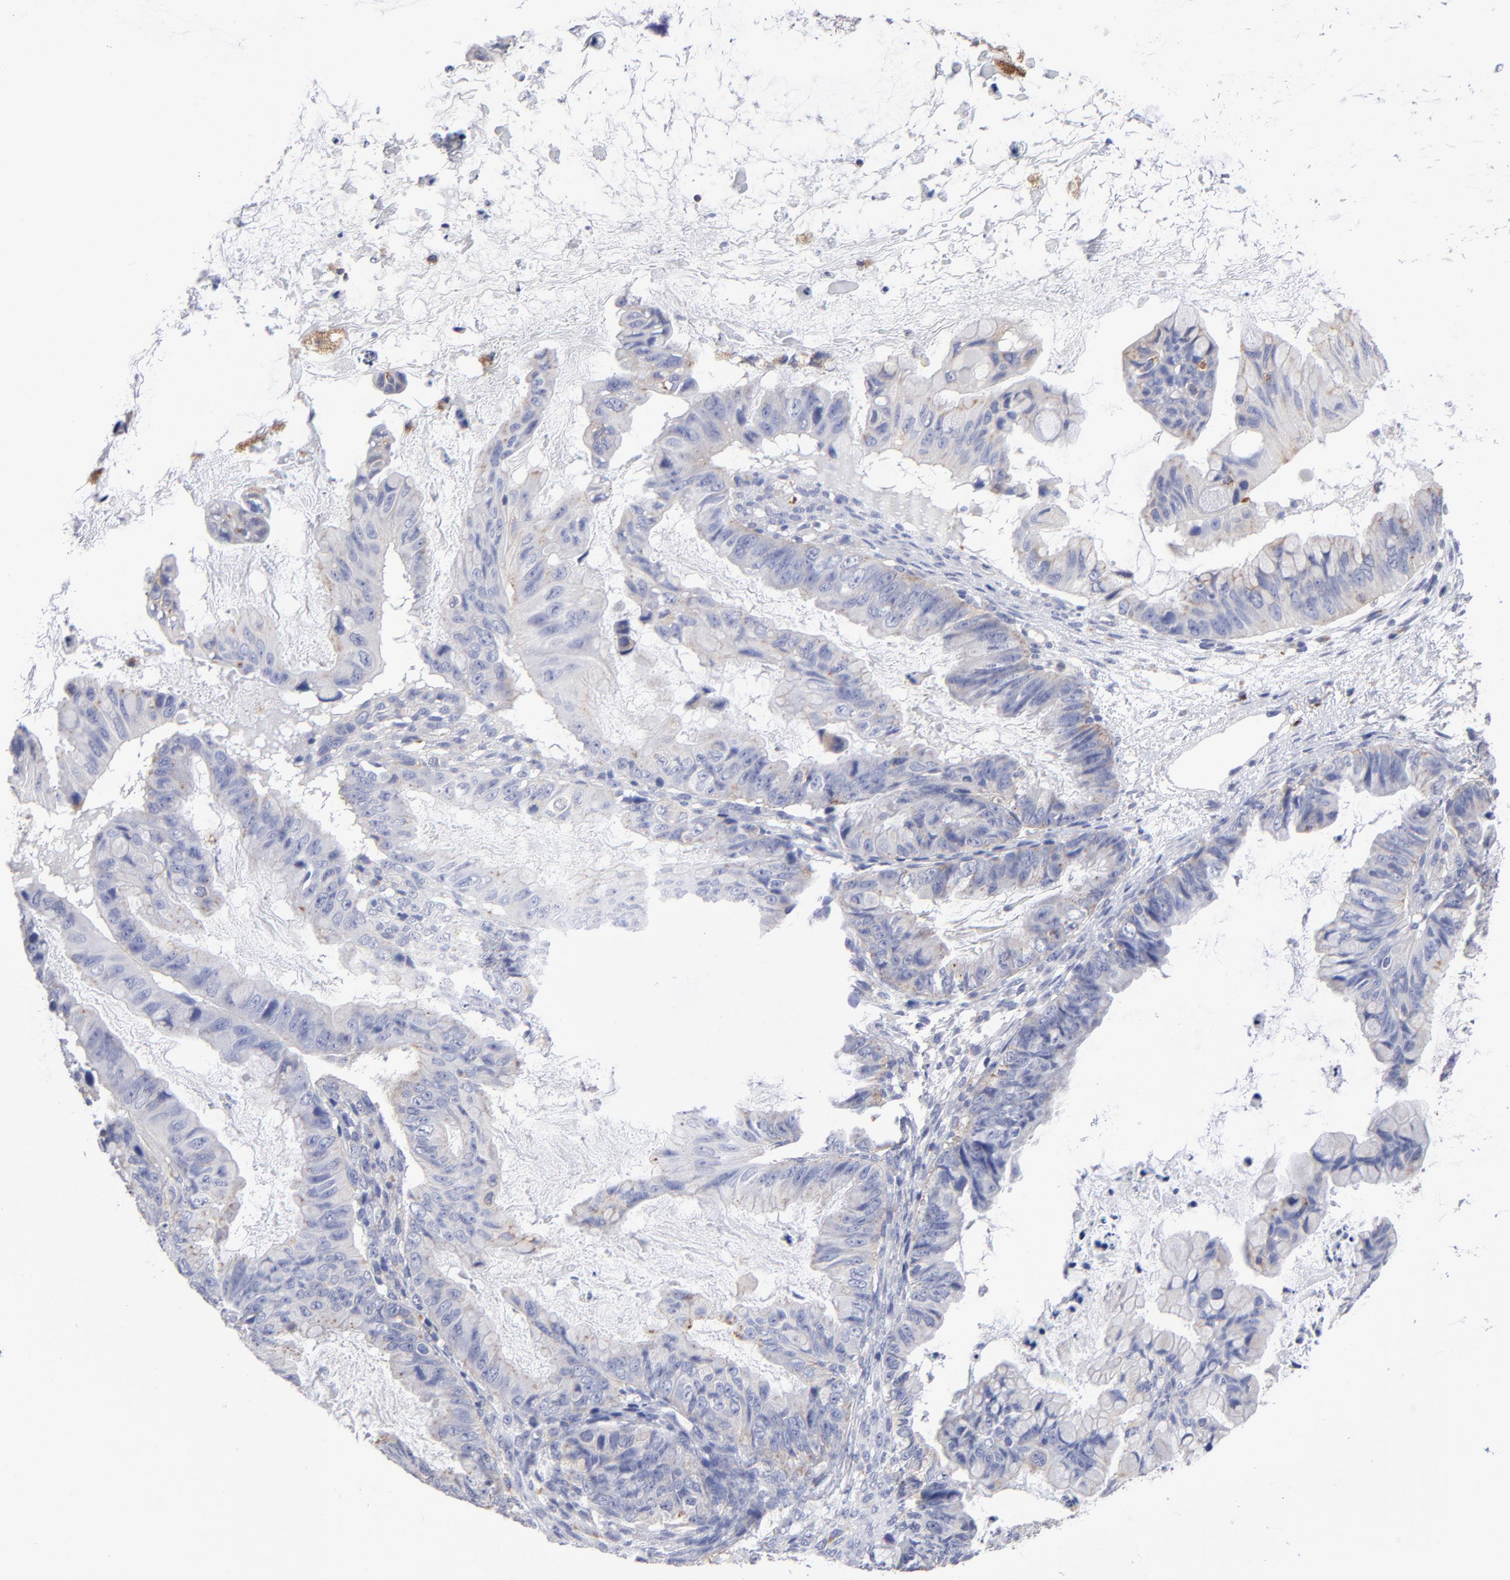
{"staining": {"intensity": "weak", "quantity": "<25%", "location": "cytoplasmic/membranous"}, "tissue": "ovarian cancer", "cell_type": "Tumor cells", "image_type": "cancer", "snomed": [{"axis": "morphology", "description": "Cystadenocarcinoma, mucinous, NOS"}, {"axis": "topography", "description": "Ovary"}], "caption": "There is no significant expression in tumor cells of ovarian cancer.", "gene": "RRAGB", "patient": {"sex": "female", "age": 36}}